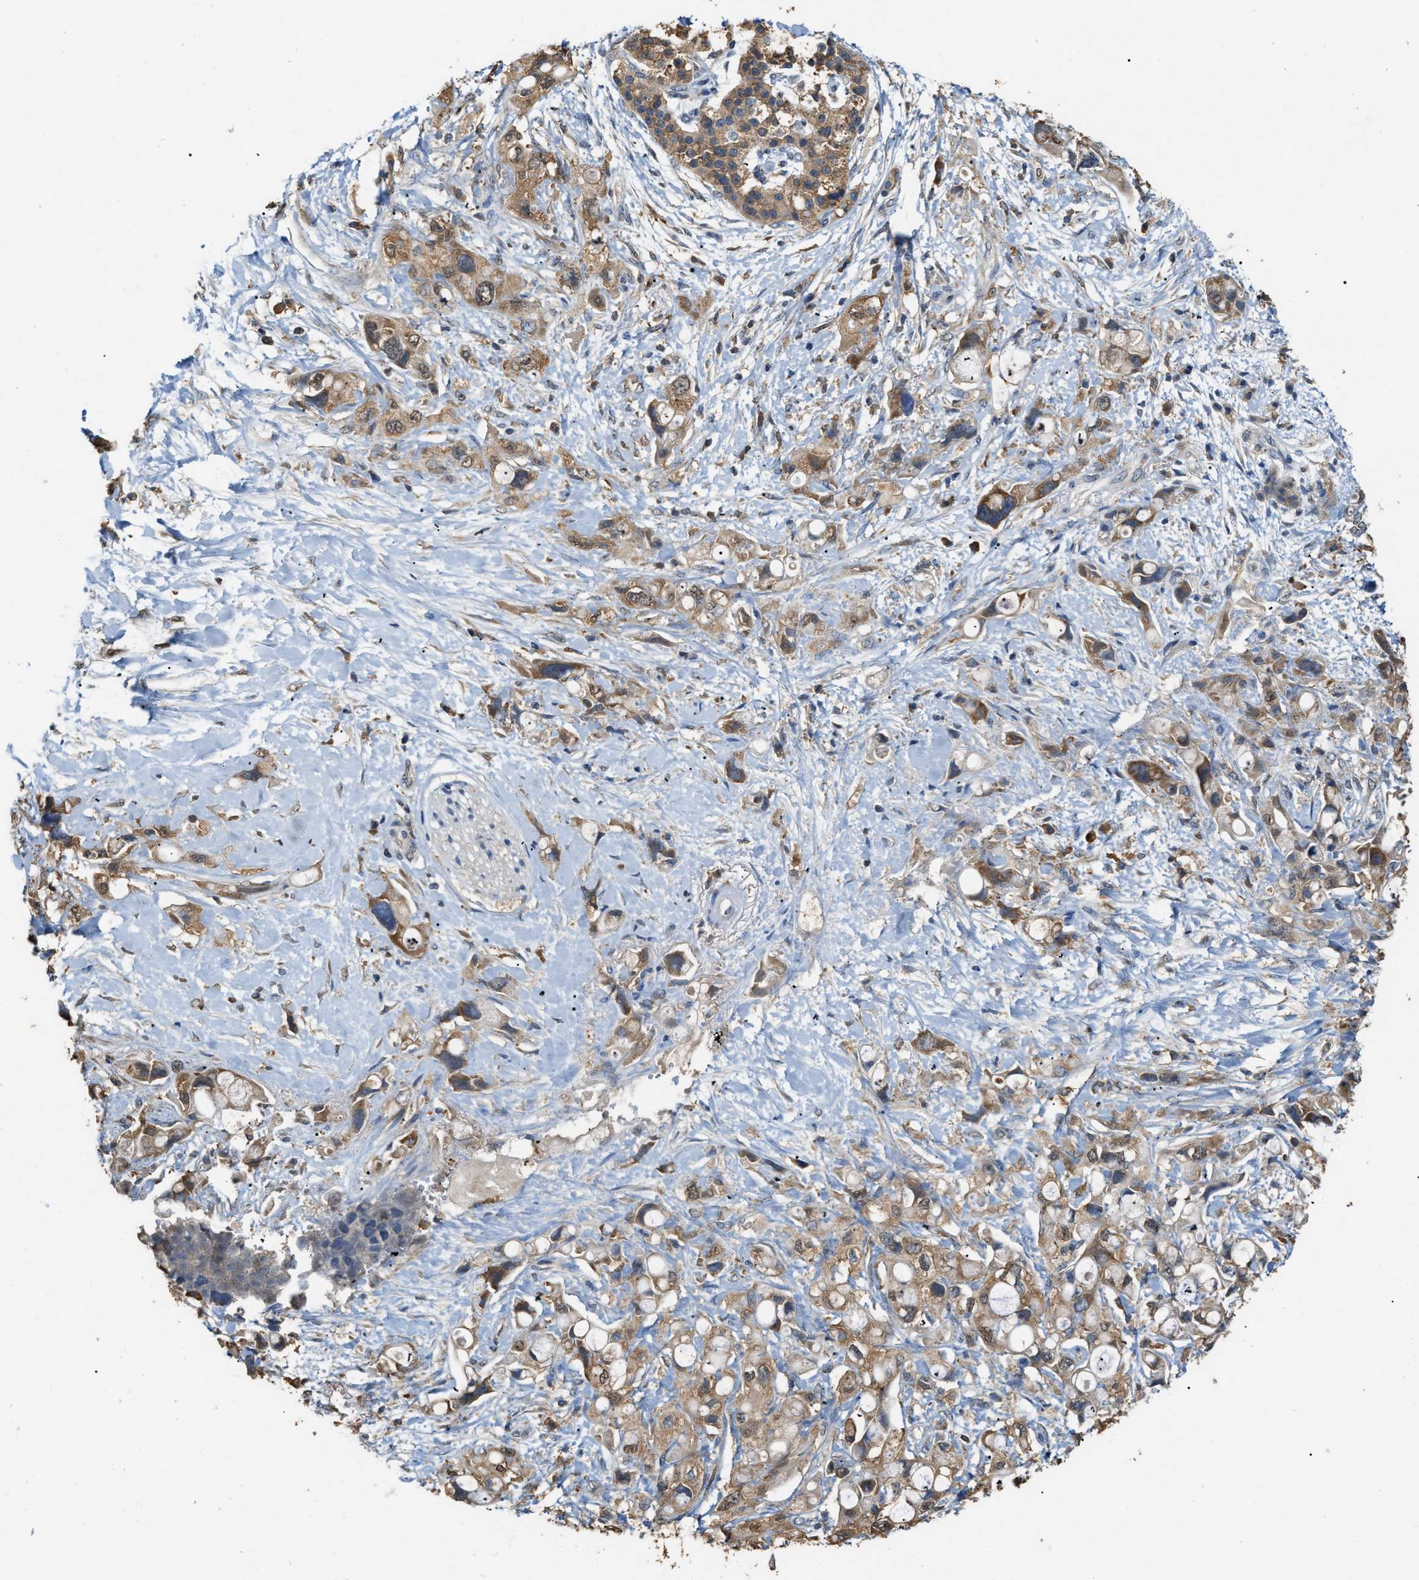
{"staining": {"intensity": "moderate", "quantity": ">75%", "location": "cytoplasmic/membranous"}, "tissue": "pancreatic cancer", "cell_type": "Tumor cells", "image_type": "cancer", "snomed": [{"axis": "morphology", "description": "Adenocarcinoma, NOS"}, {"axis": "topography", "description": "Pancreas"}], "caption": "Protein analysis of pancreatic cancer (adenocarcinoma) tissue displays moderate cytoplasmic/membranous expression in approximately >75% of tumor cells.", "gene": "GCN1", "patient": {"sex": "female", "age": 56}}